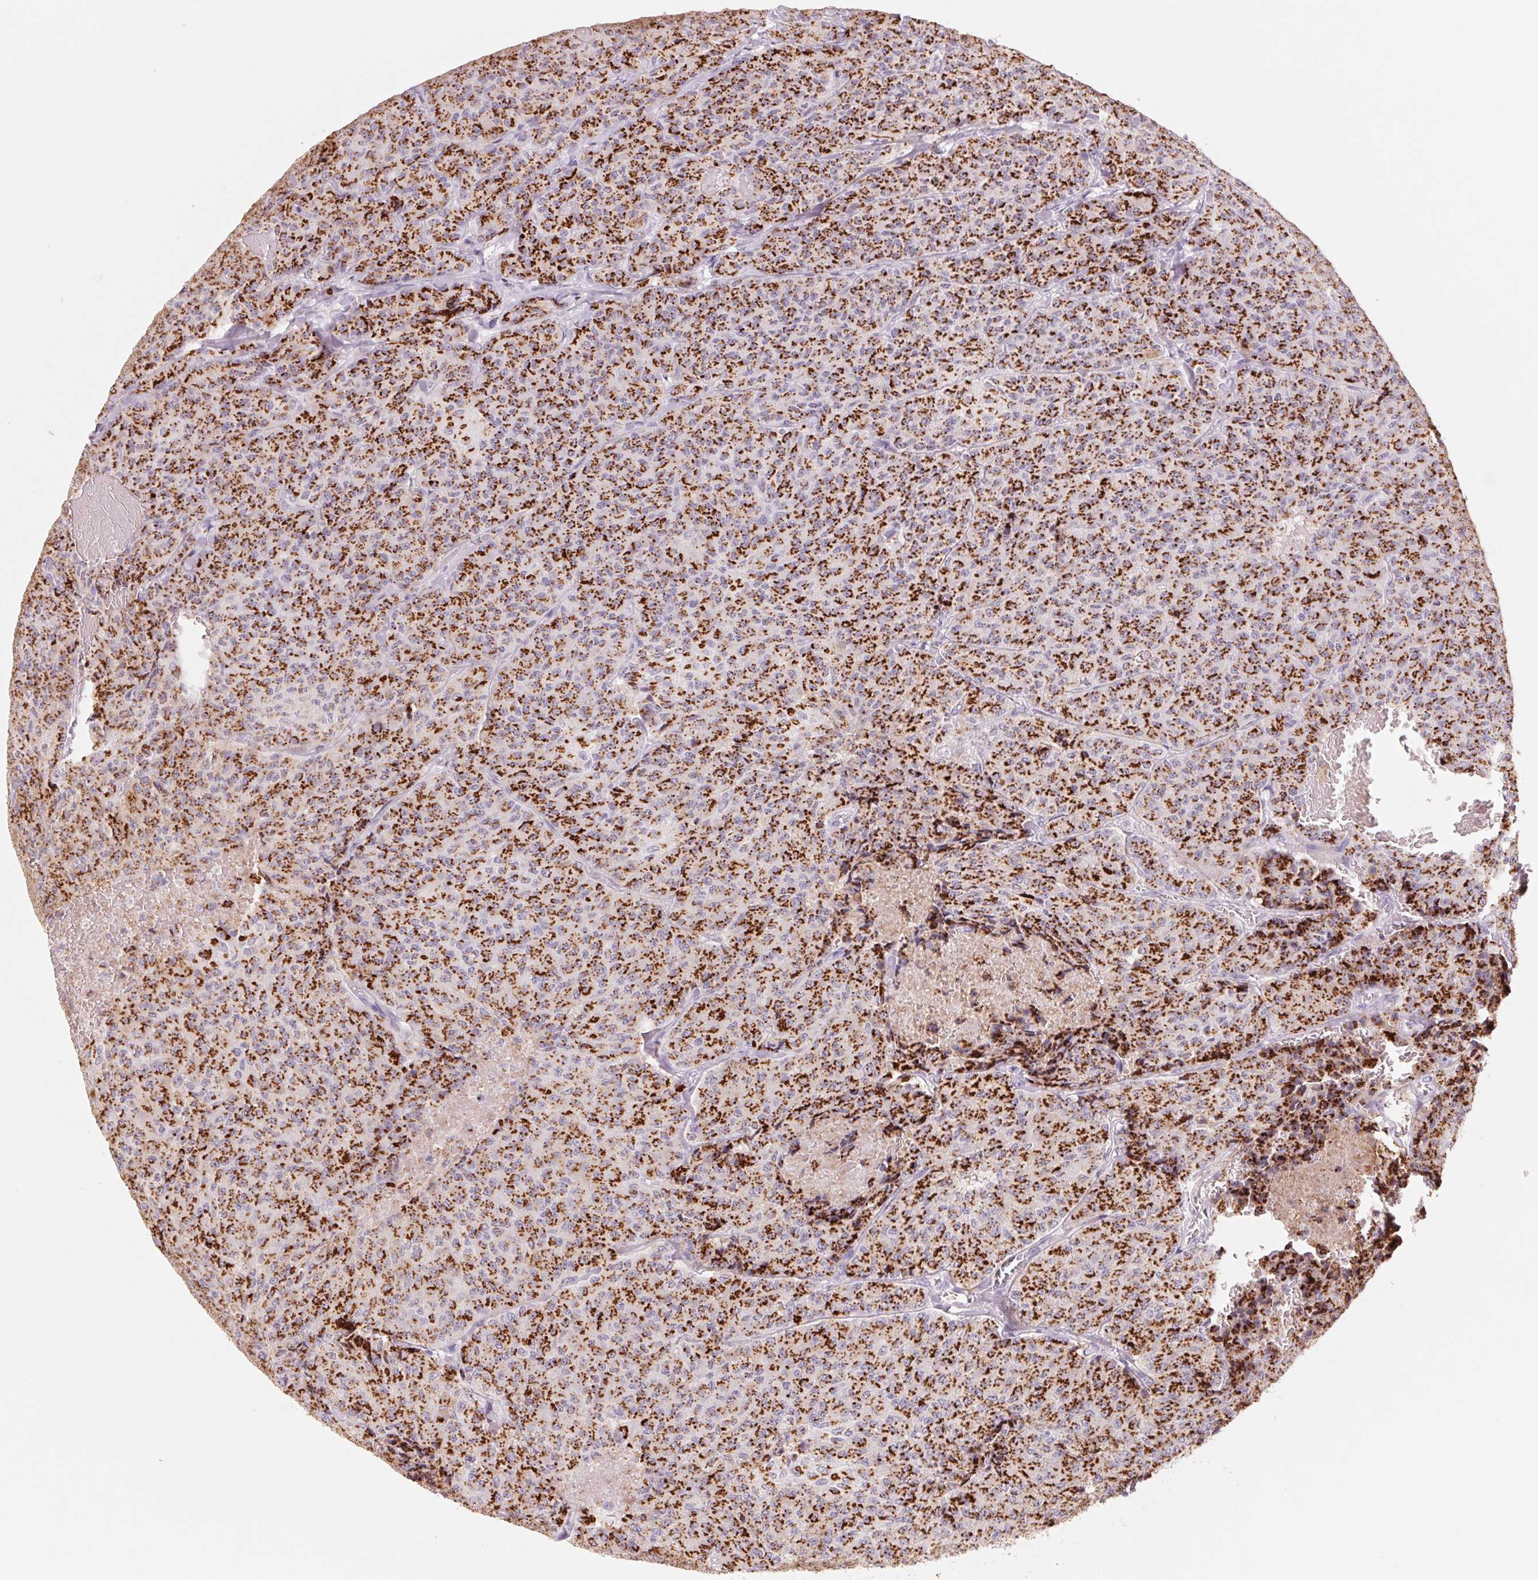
{"staining": {"intensity": "strong", "quantity": ">75%", "location": "cytoplasmic/membranous"}, "tissue": "carcinoid", "cell_type": "Tumor cells", "image_type": "cancer", "snomed": [{"axis": "morphology", "description": "Carcinoid, malignant, NOS"}, {"axis": "topography", "description": "Lung"}], "caption": "Carcinoid was stained to show a protein in brown. There is high levels of strong cytoplasmic/membranous expression in about >75% of tumor cells. The staining is performed using DAB brown chromogen to label protein expression. The nuclei are counter-stained blue using hematoxylin.", "gene": "GALNT7", "patient": {"sex": "male", "age": 71}}